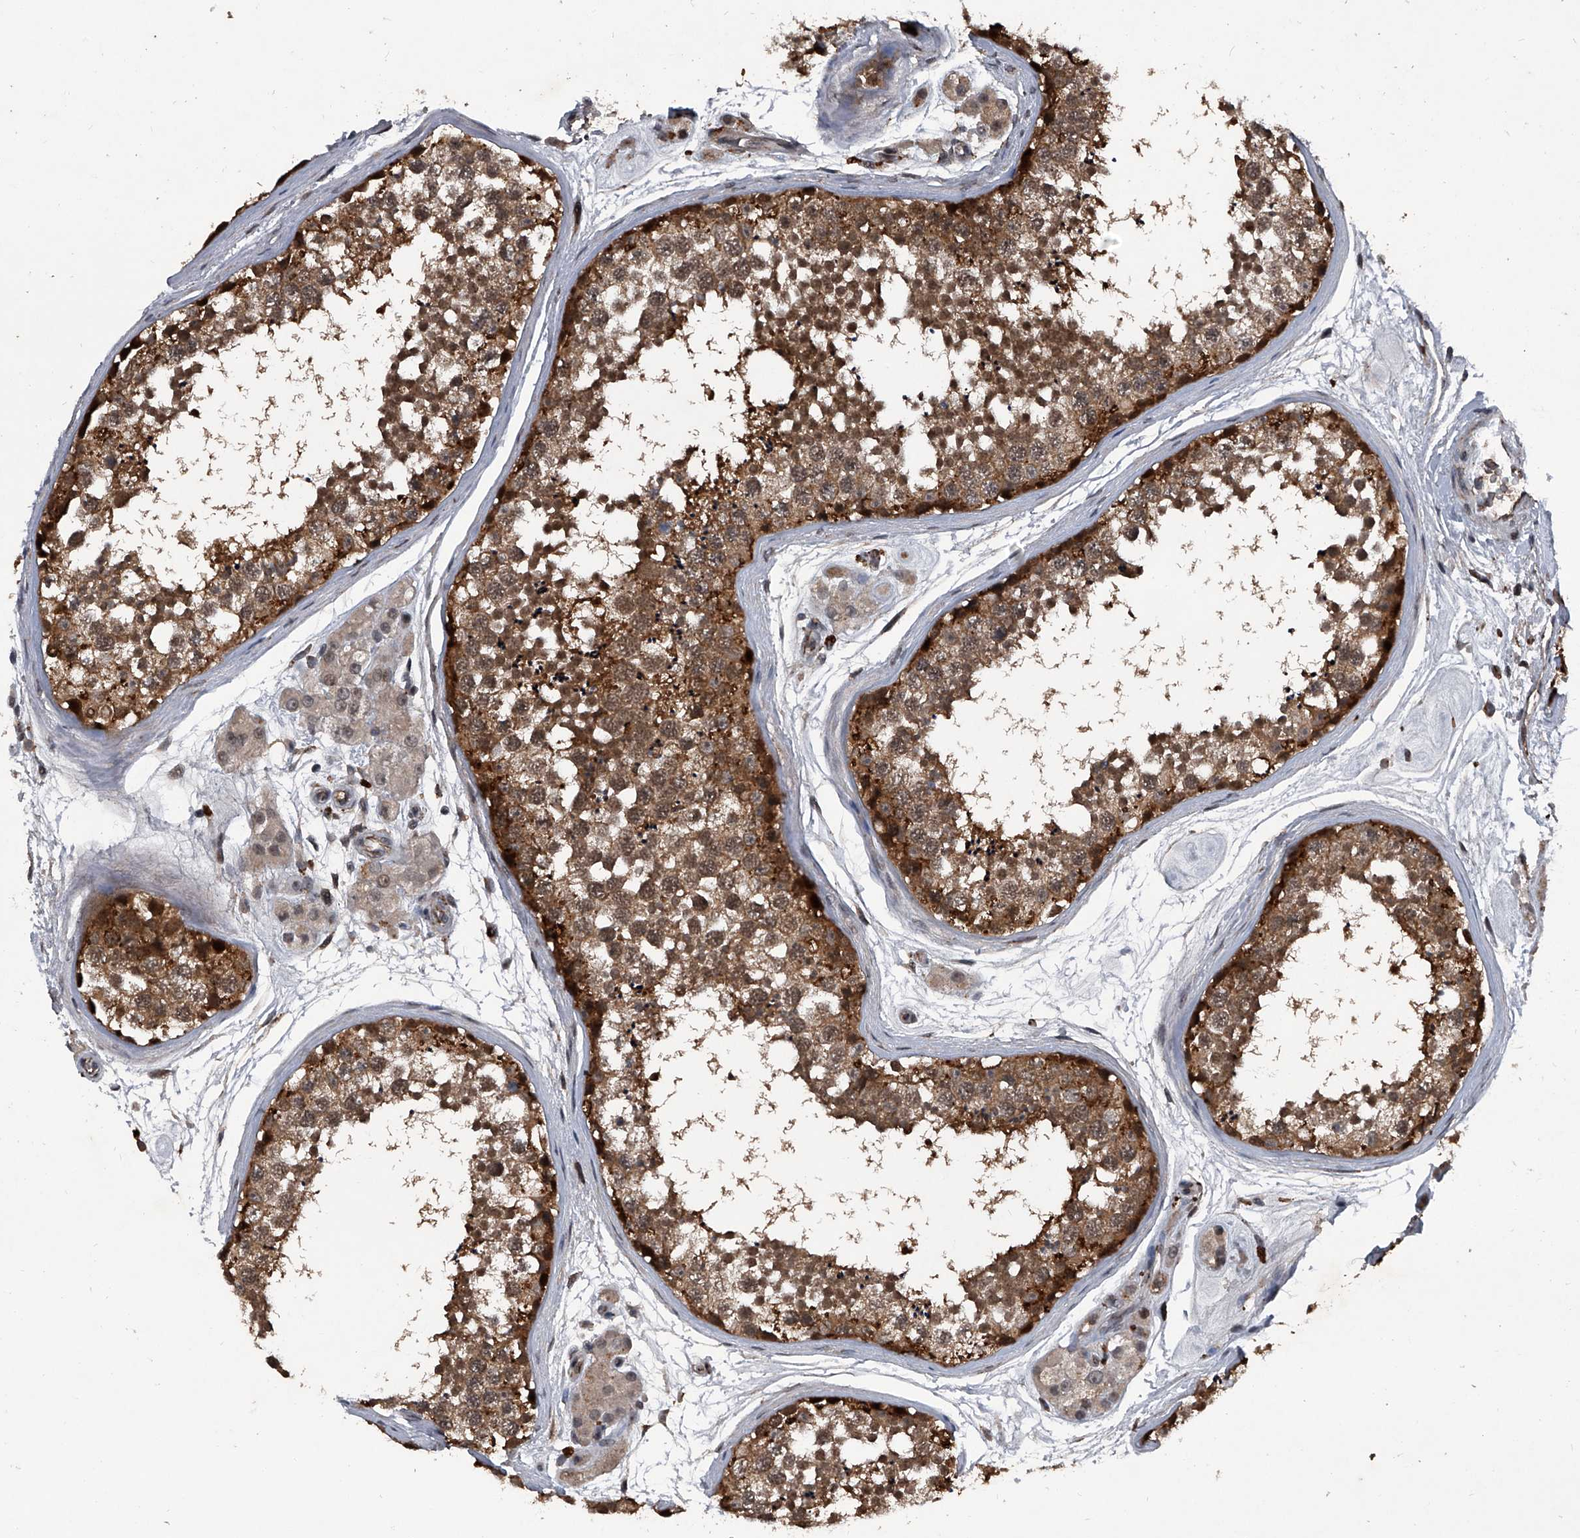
{"staining": {"intensity": "moderate", "quantity": ">75%", "location": "cytoplasmic/membranous,nuclear"}, "tissue": "testis", "cell_type": "Cells in seminiferous ducts", "image_type": "normal", "snomed": [{"axis": "morphology", "description": "Normal tissue, NOS"}, {"axis": "topography", "description": "Testis"}], "caption": "The micrograph displays staining of benign testis, revealing moderate cytoplasmic/membranous,nuclear protein positivity (brown color) within cells in seminiferous ducts. The protein is stained brown, and the nuclei are stained in blue (DAB (3,3'-diaminobenzidine) IHC with brightfield microscopy, high magnification).", "gene": "MAPKAP1", "patient": {"sex": "male", "age": 56}}